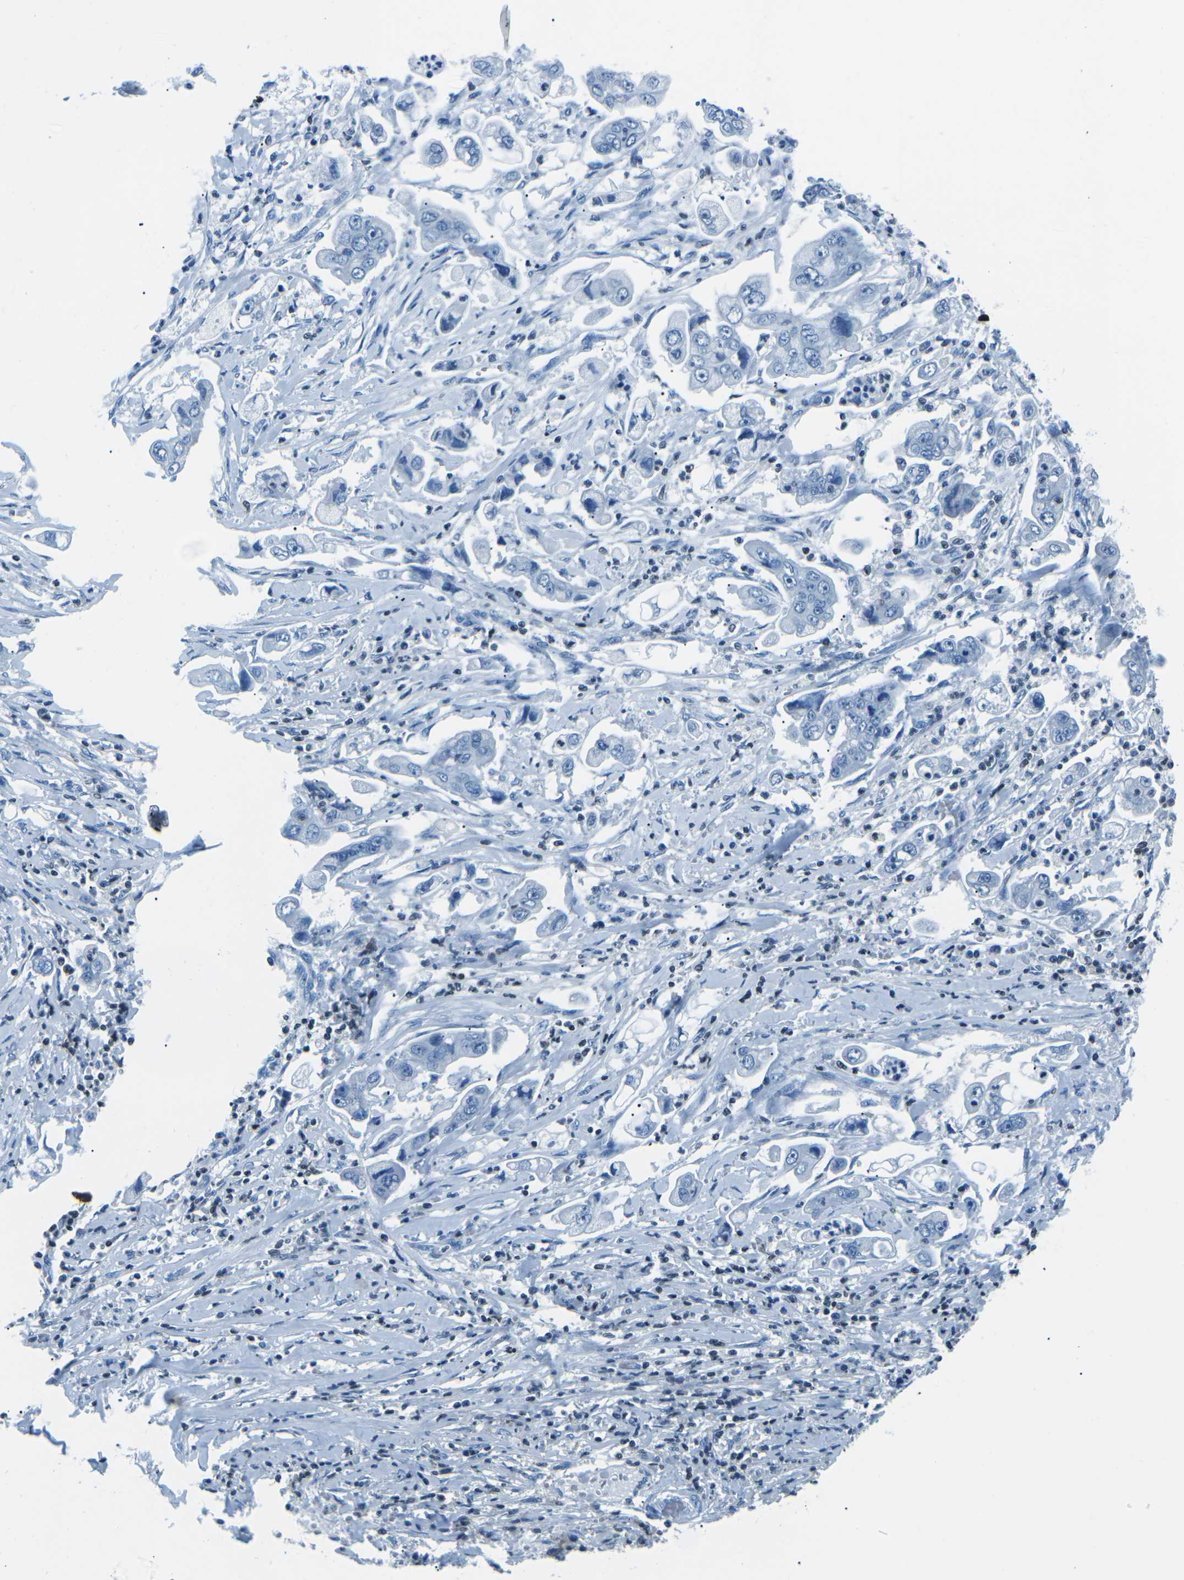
{"staining": {"intensity": "negative", "quantity": "none", "location": "none"}, "tissue": "stomach cancer", "cell_type": "Tumor cells", "image_type": "cancer", "snomed": [{"axis": "morphology", "description": "Adenocarcinoma, NOS"}, {"axis": "topography", "description": "Stomach"}], "caption": "An immunohistochemistry micrograph of adenocarcinoma (stomach) is shown. There is no staining in tumor cells of adenocarcinoma (stomach).", "gene": "CELF2", "patient": {"sex": "male", "age": 62}}